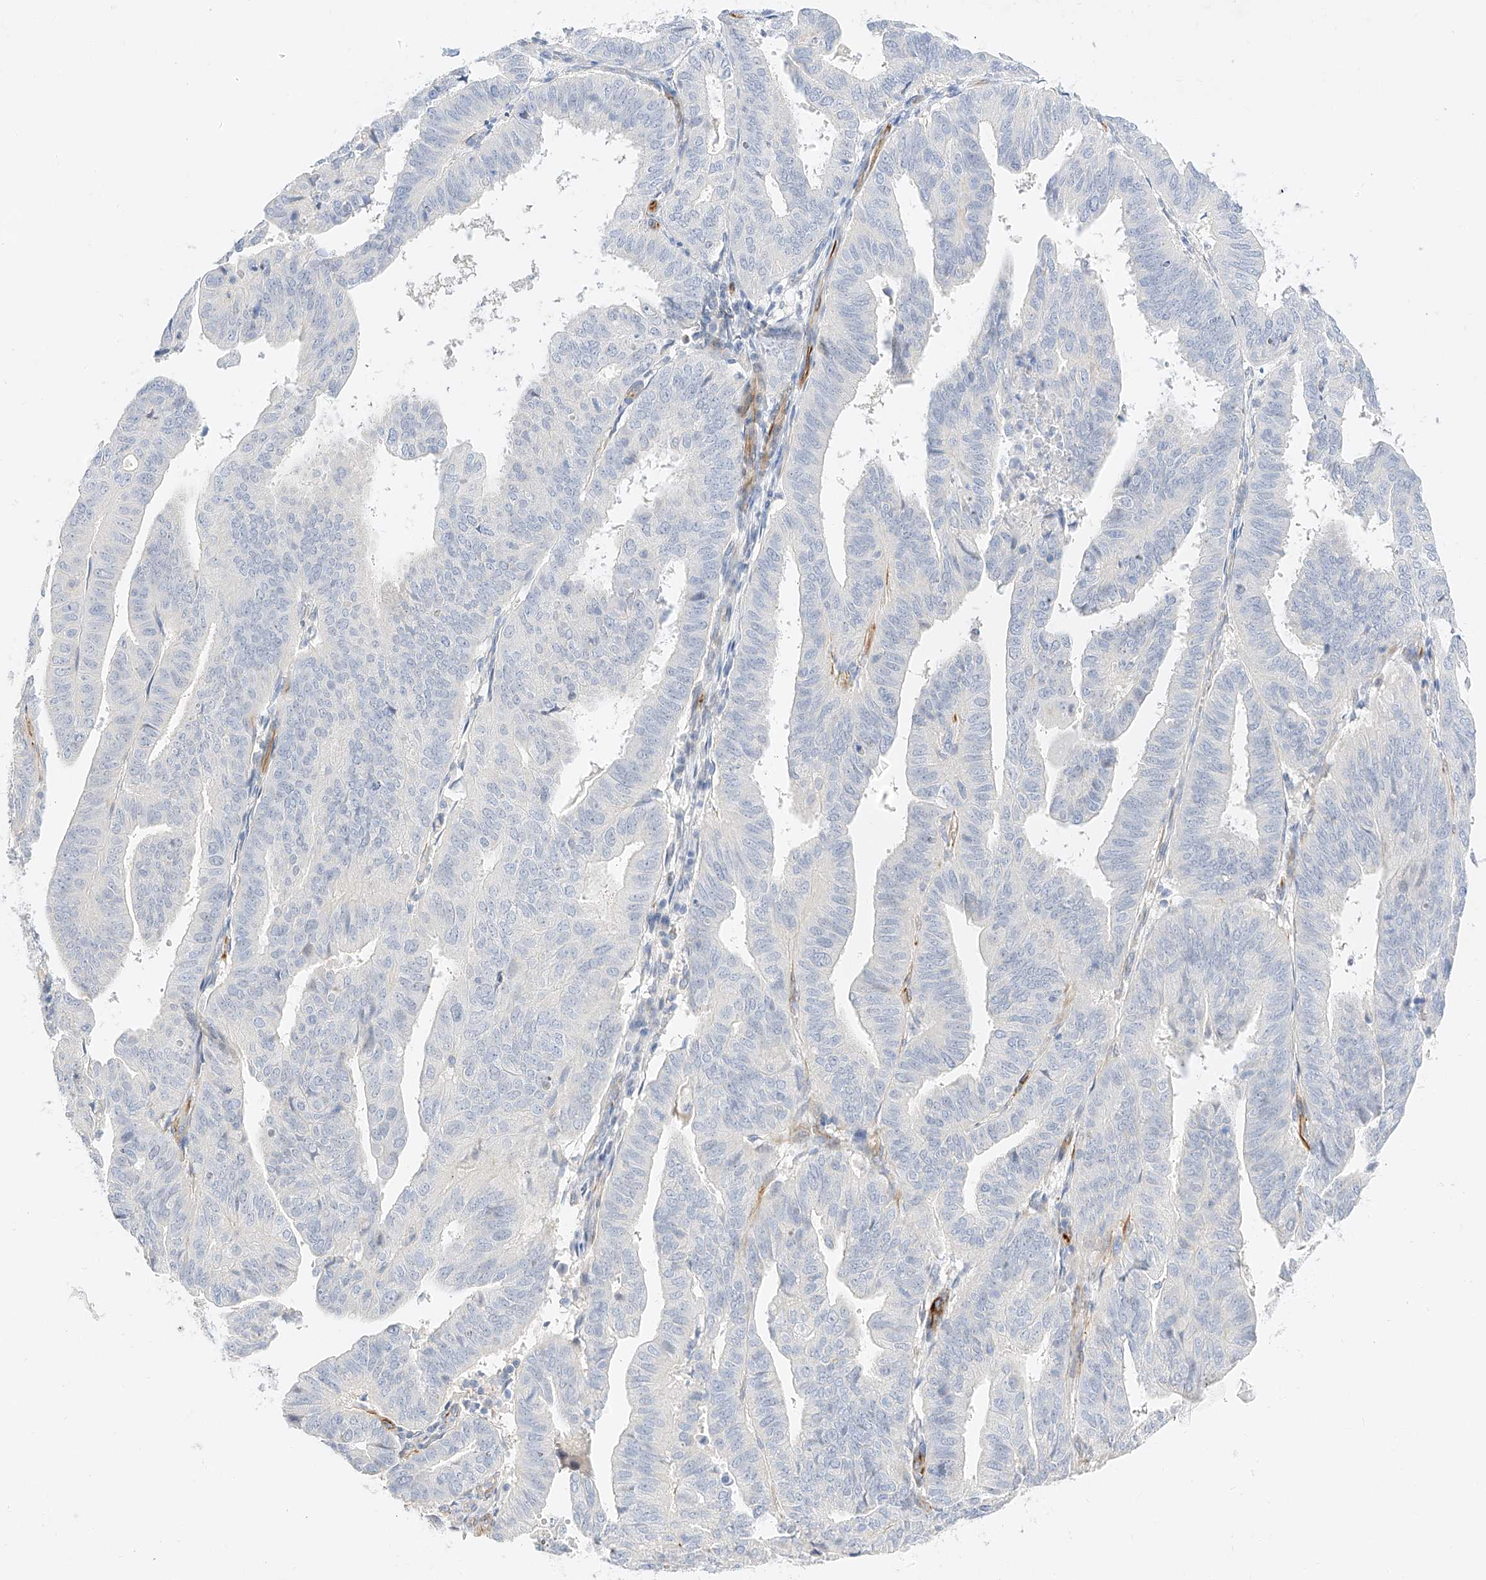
{"staining": {"intensity": "negative", "quantity": "none", "location": "none"}, "tissue": "endometrial cancer", "cell_type": "Tumor cells", "image_type": "cancer", "snomed": [{"axis": "morphology", "description": "Adenocarcinoma, NOS"}, {"axis": "topography", "description": "Uterus"}], "caption": "Immunohistochemistry (IHC) image of endometrial adenocarcinoma stained for a protein (brown), which displays no expression in tumor cells.", "gene": "CDCP2", "patient": {"sex": "female", "age": 77}}